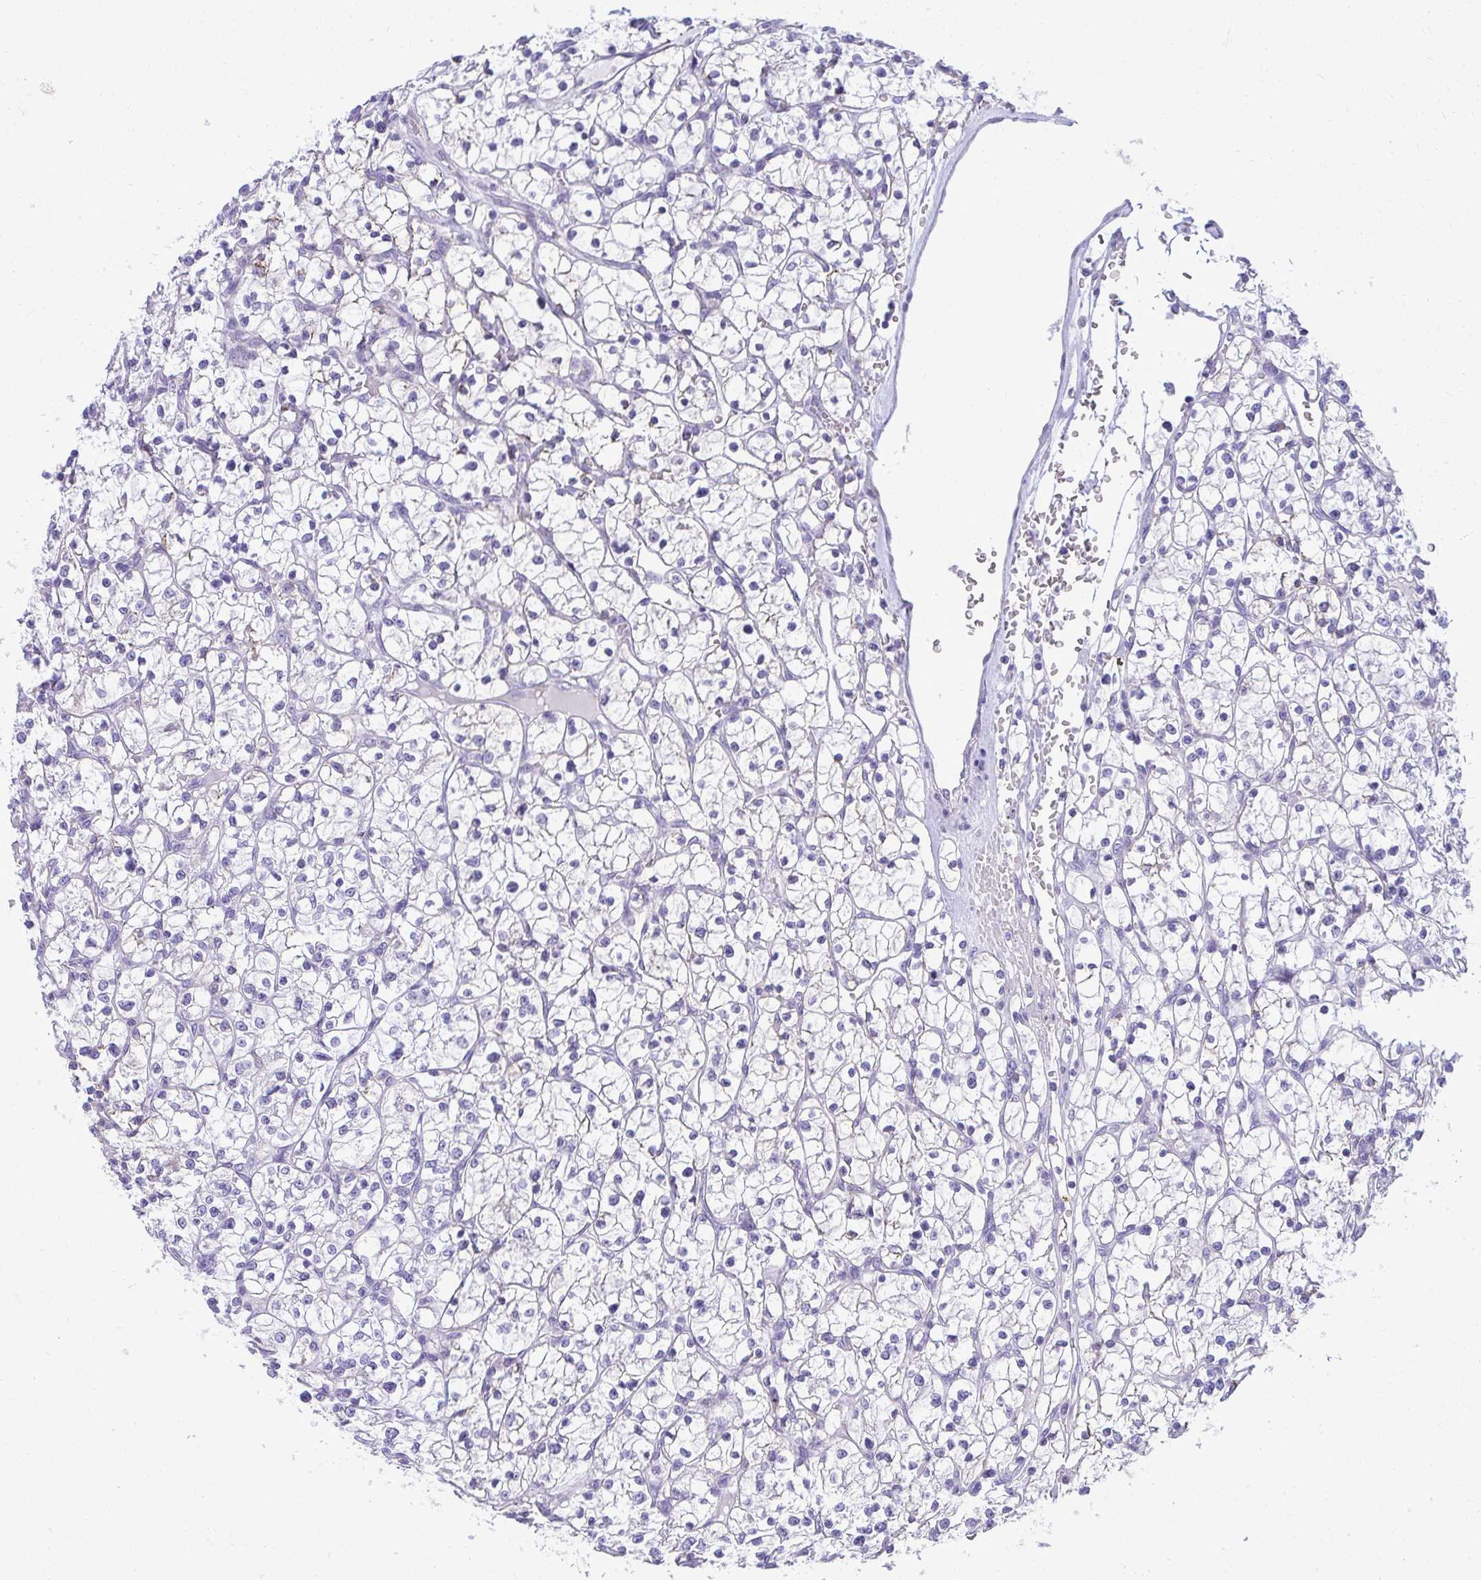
{"staining": {"intensity": "negative", "quantity": "none", "location": "none"}, "tissue": "renal cancer", "cell_type": "Tumor cells", "image_type": "cancer", "snomed": [{"axis": "morphology", "description": "Adenocarcinoma, NOS"}, {"axis": "topography", "description": "Kidney"}], "caption": "This image is of renal cancer (adenocarcinoma) stained with immunohistochemistry (IHC) to label a protein in brown with the nuclei are counter-stained blue. There is no expression in tumor cells.", "gene": "AIG1", "patient": {"sex": "female", "age": 64}}